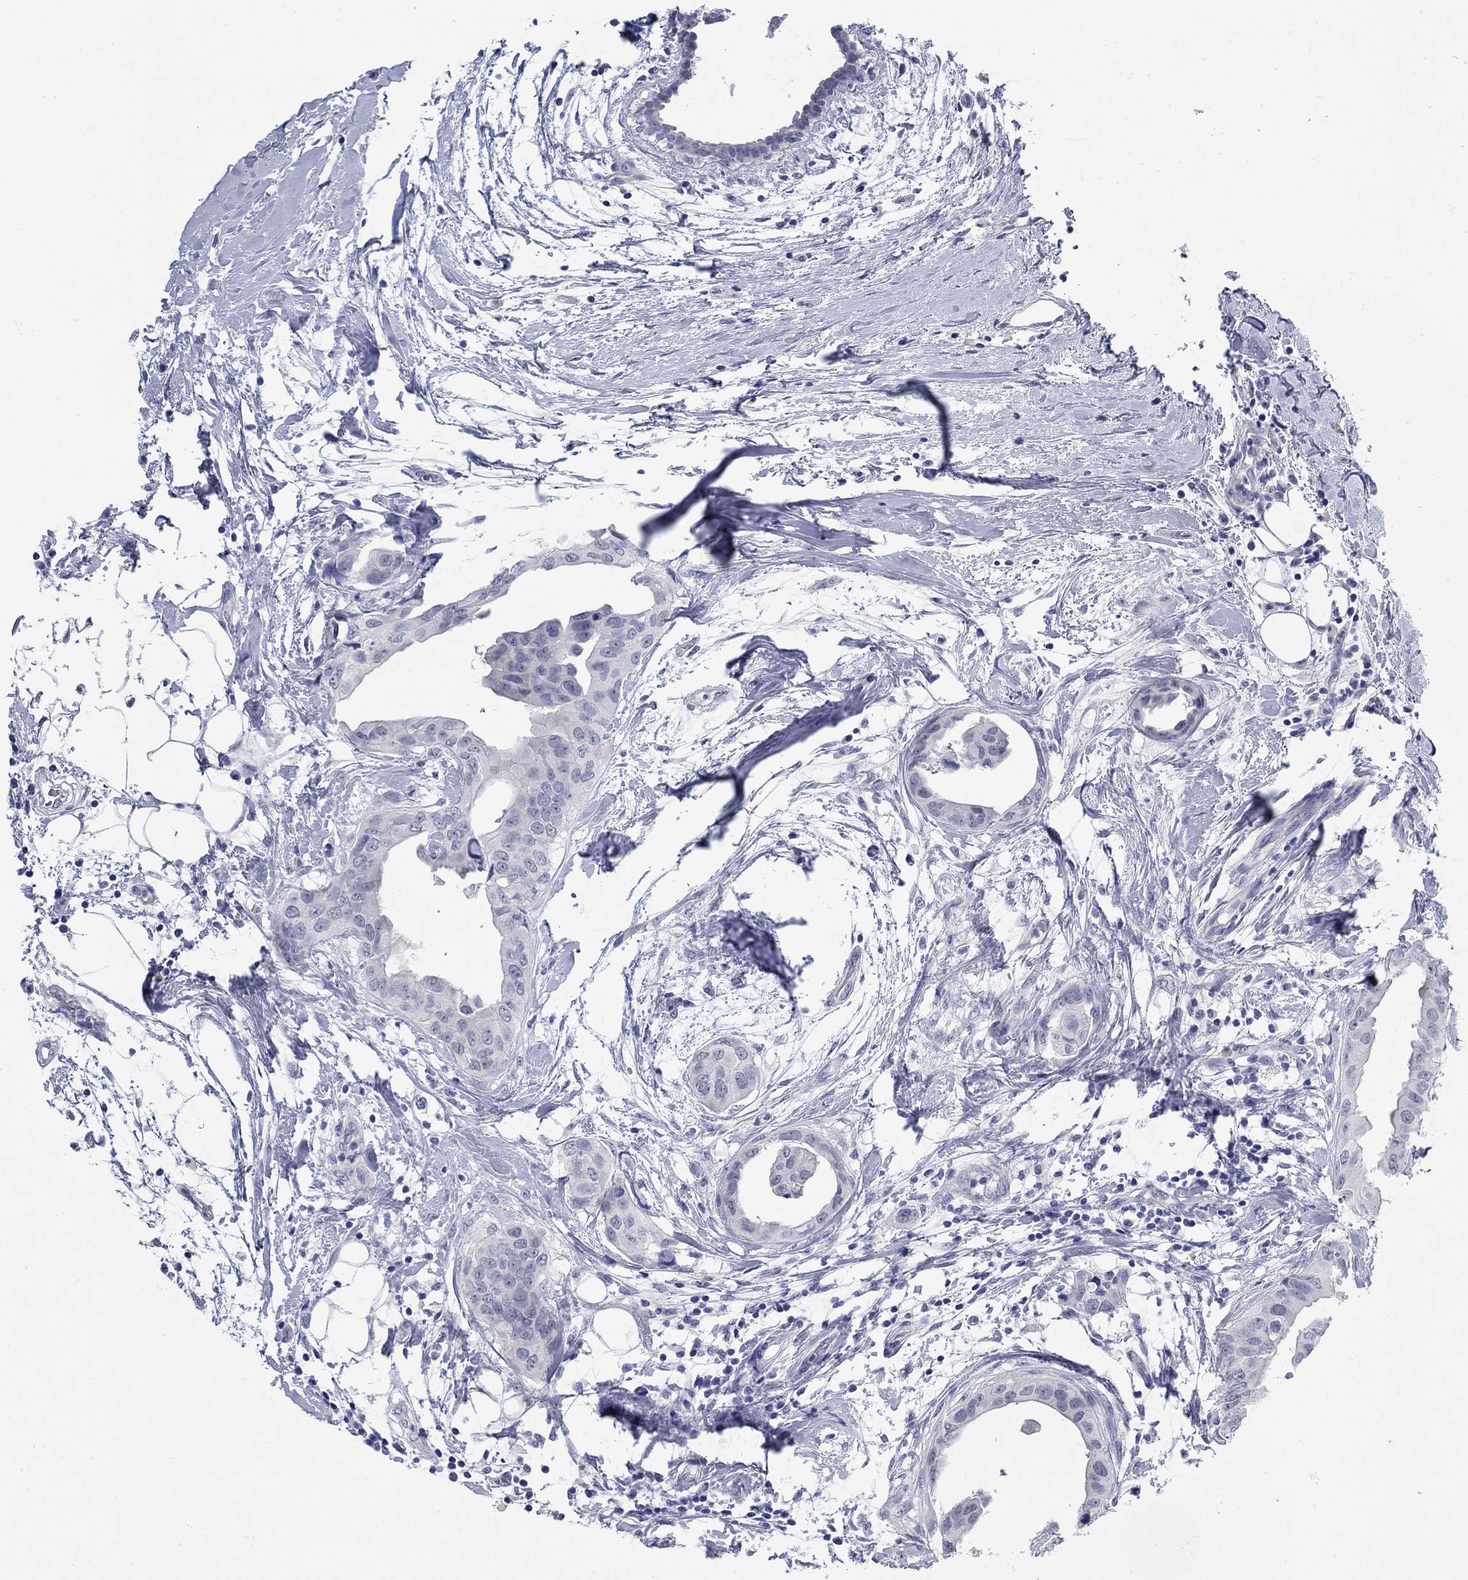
{"staining": {"intensity": "negative", "quantity": "none", "location": "none"}, "tissue": "breast cancer", "cell_type": "Tumor cells", "image_type": "cancer", "snomed": [{"axis": "morphology", "description": "Normal tissue, NOS"}, {"axis": "morphology", "description": "Duct carcinoma"}, {"axis": "topography", "description": "Breast"}], "caption": "This image is of breast cancer (infiltrating ductal carcinoma) stained with immunohistochemistry (IHC) to label a protein in brown with the nuclei are counter-stained blue. There is no expression in tumor cells.", "gene": "WASF3", "patient": {"sex": "female", "age": 40}}